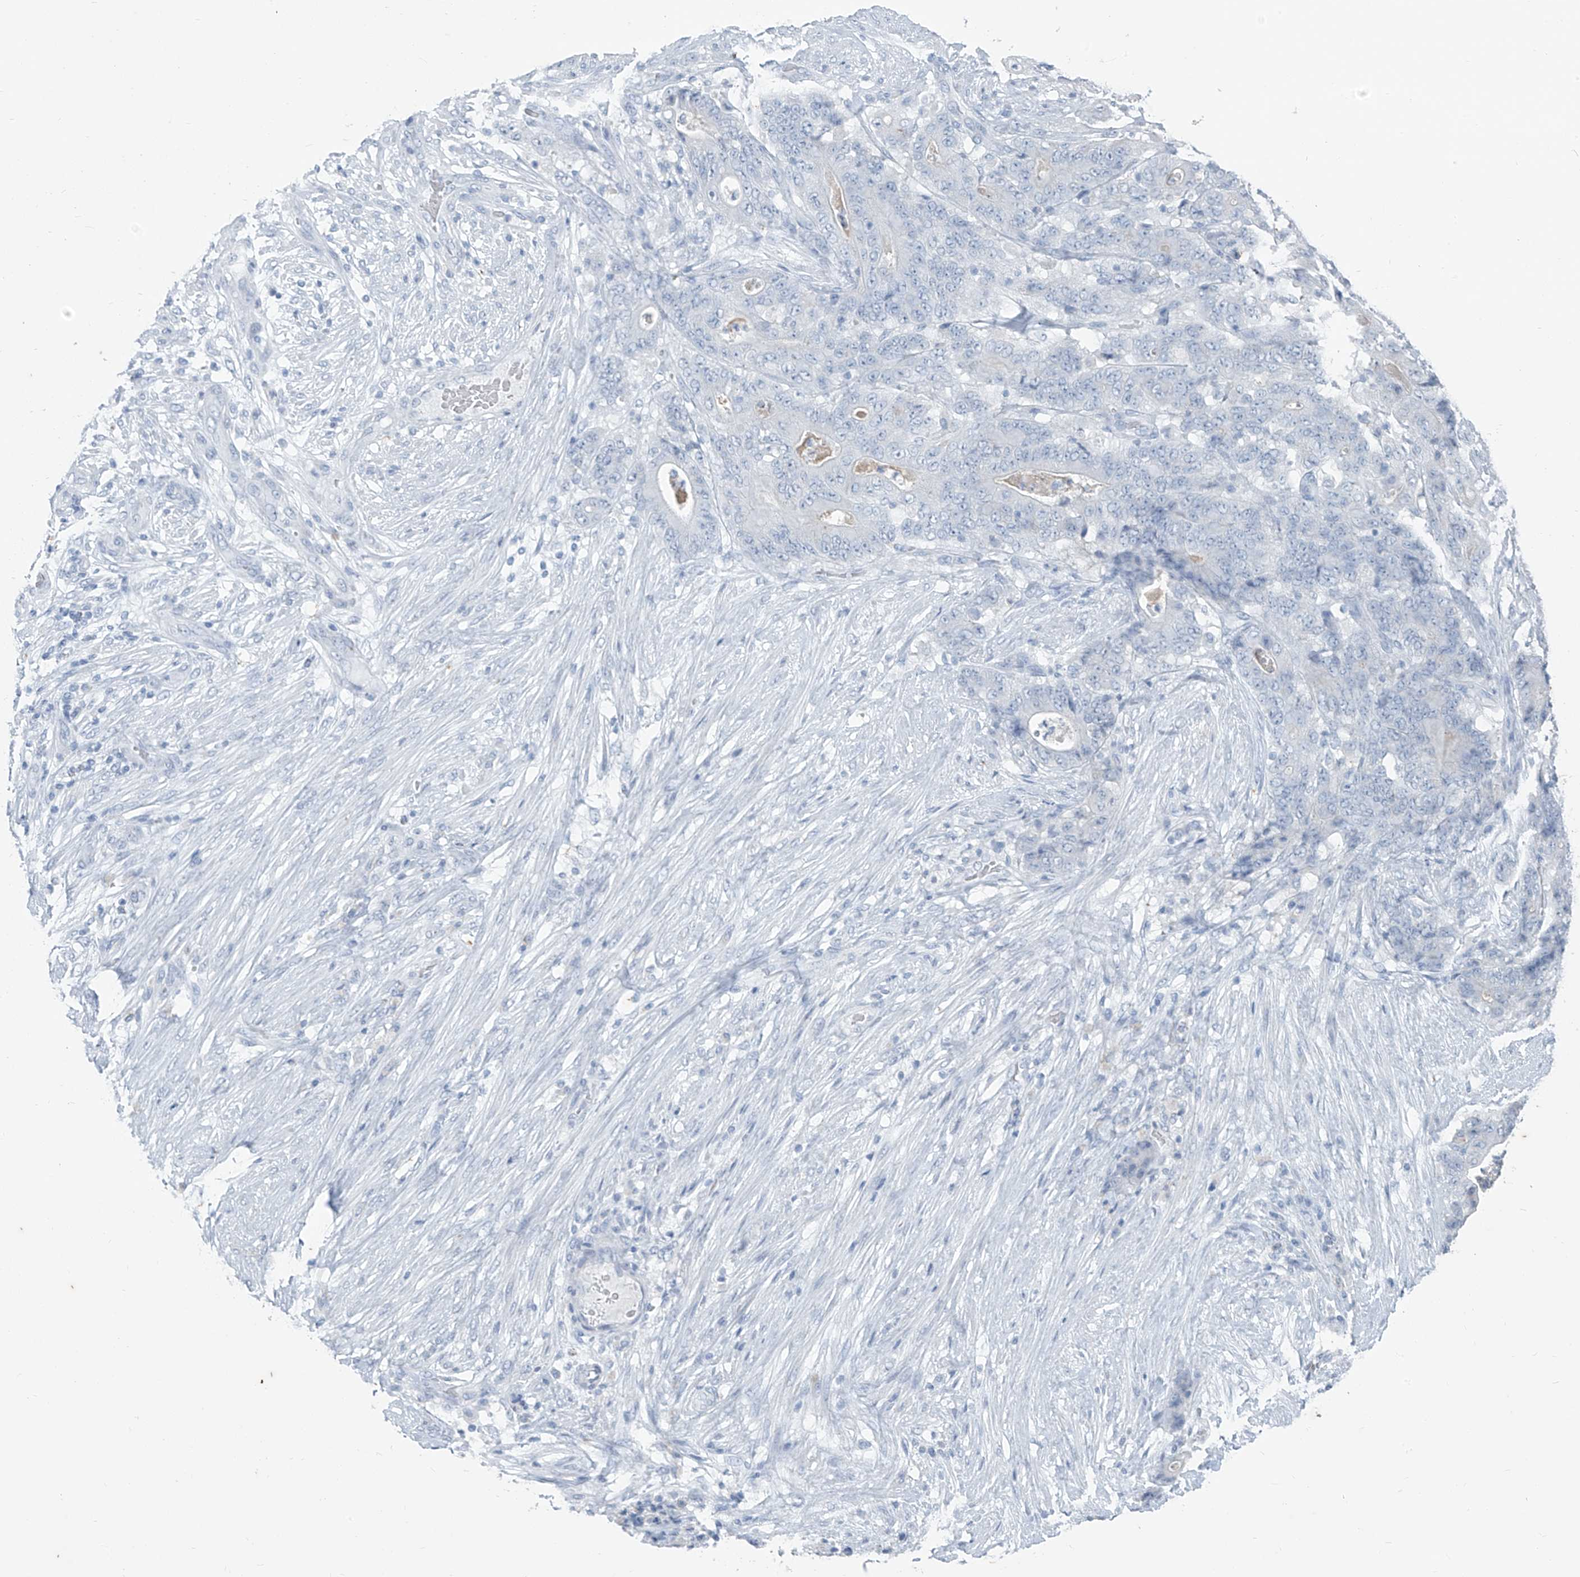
{"staining": {"intensity": "negative", "quantity": "none", "location": "none"}, "tissue": "stomach cancer", "cell_type": "Tumor cells", "image_type": "cancer", "snomed": [{"axis": "morphology", "description": "Adenocarcinoma, NOS"}, {"axis": "topography", "description": "Stomach"}], "caption": "Immunohistochemical staining of human stomach cancer (adenocarcinoma) reveals no significant staining in tumor cells.", "gene": "CX3CR1", "patient": {"sex": "female", "age": 73}}